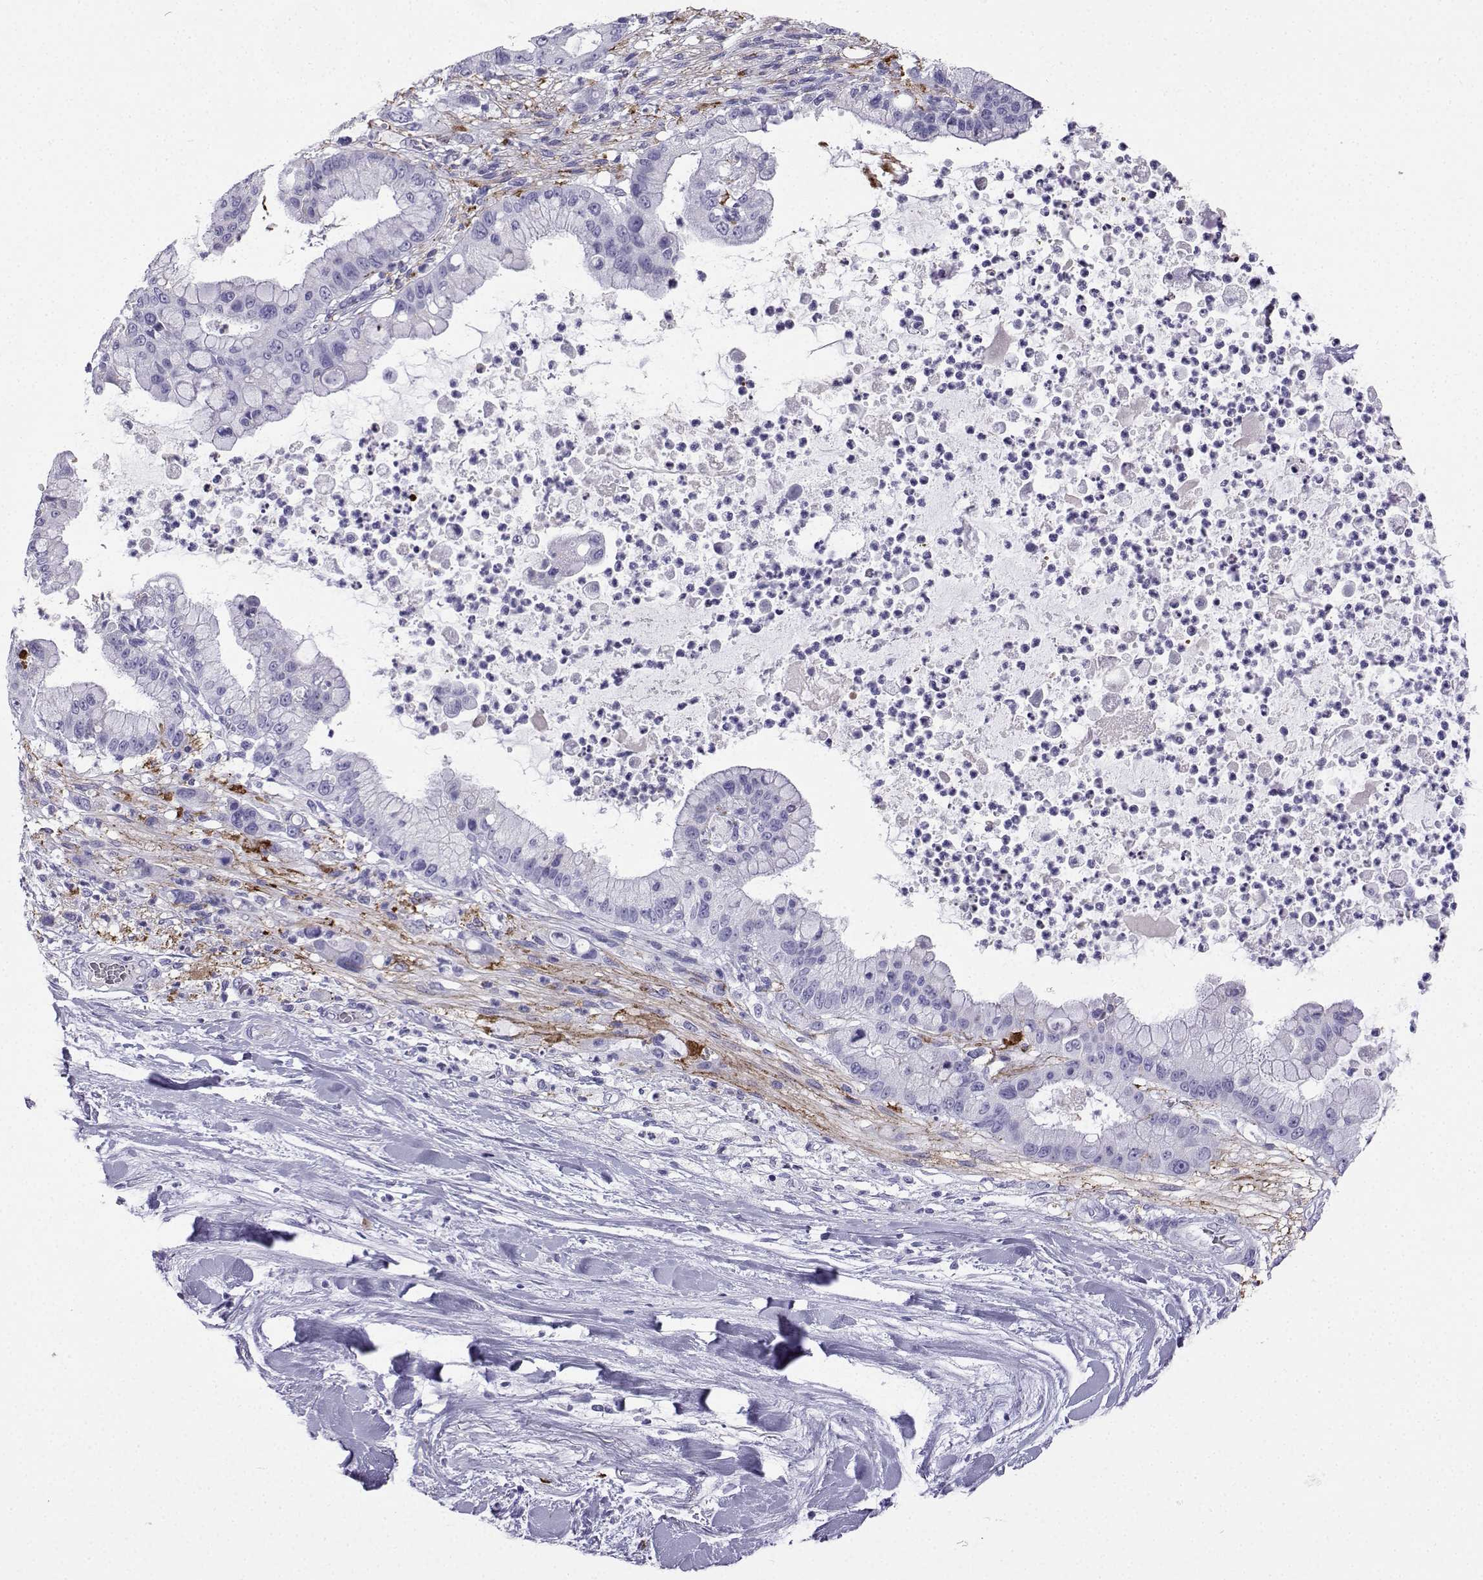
{"staining": {"intensity": "negative", "quantity": "none", "location": "none"}, "tissue": "liver cancer", "cell_type": "Tumor cells", "image_type": "cancer", "snomed": [{"axis": "morphology", "description": "Cholangiocarcinoma"}, {"axis": "topography", "description": "Liver"}], "caption": "A high-resolution image shows immunohistochemistry staining of cholangiocarcinoma (liver), which shows no significant expression in tumor cells.", "gene": "SLC18A2", "patient": {"sex": "female", "age": 54}}